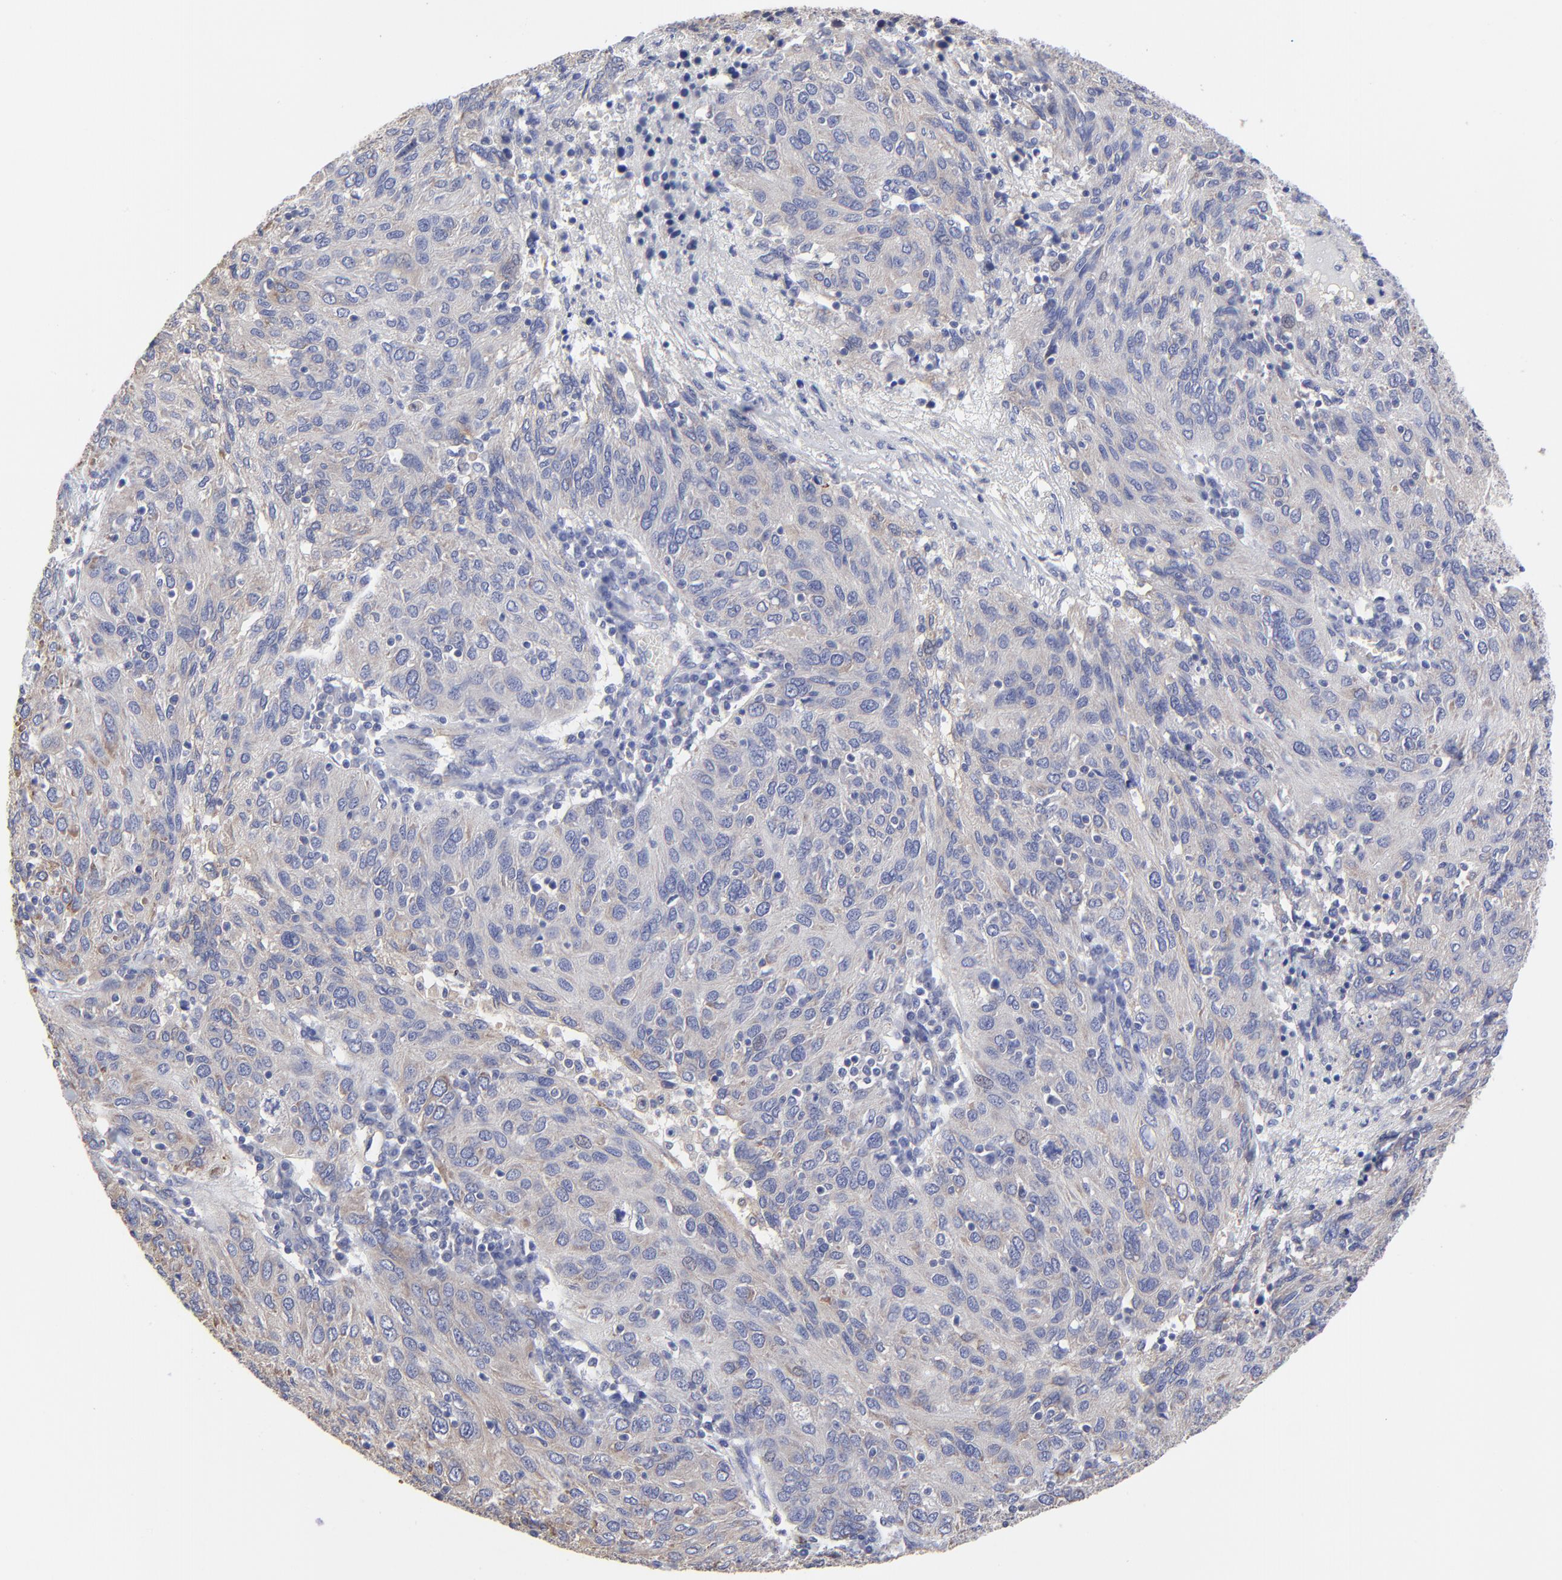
{"staining": {"intensity": "negative", "quantity": "none", "location": "none"}, "tissue": "ovarian cancer", "cell_type": "Tumor cells", "image_type": "cancer", "snomed": [{"axis": "morphology", "description": "Carcinoma, endometroid"}, {"axis": "topography", "description": "Ovary"}], "caption": "Tumor cells show no significant staining in ovarian endometroid carcinoma.", "gene": "SULF2", "patient": {"sex": "female", "age": 50}}